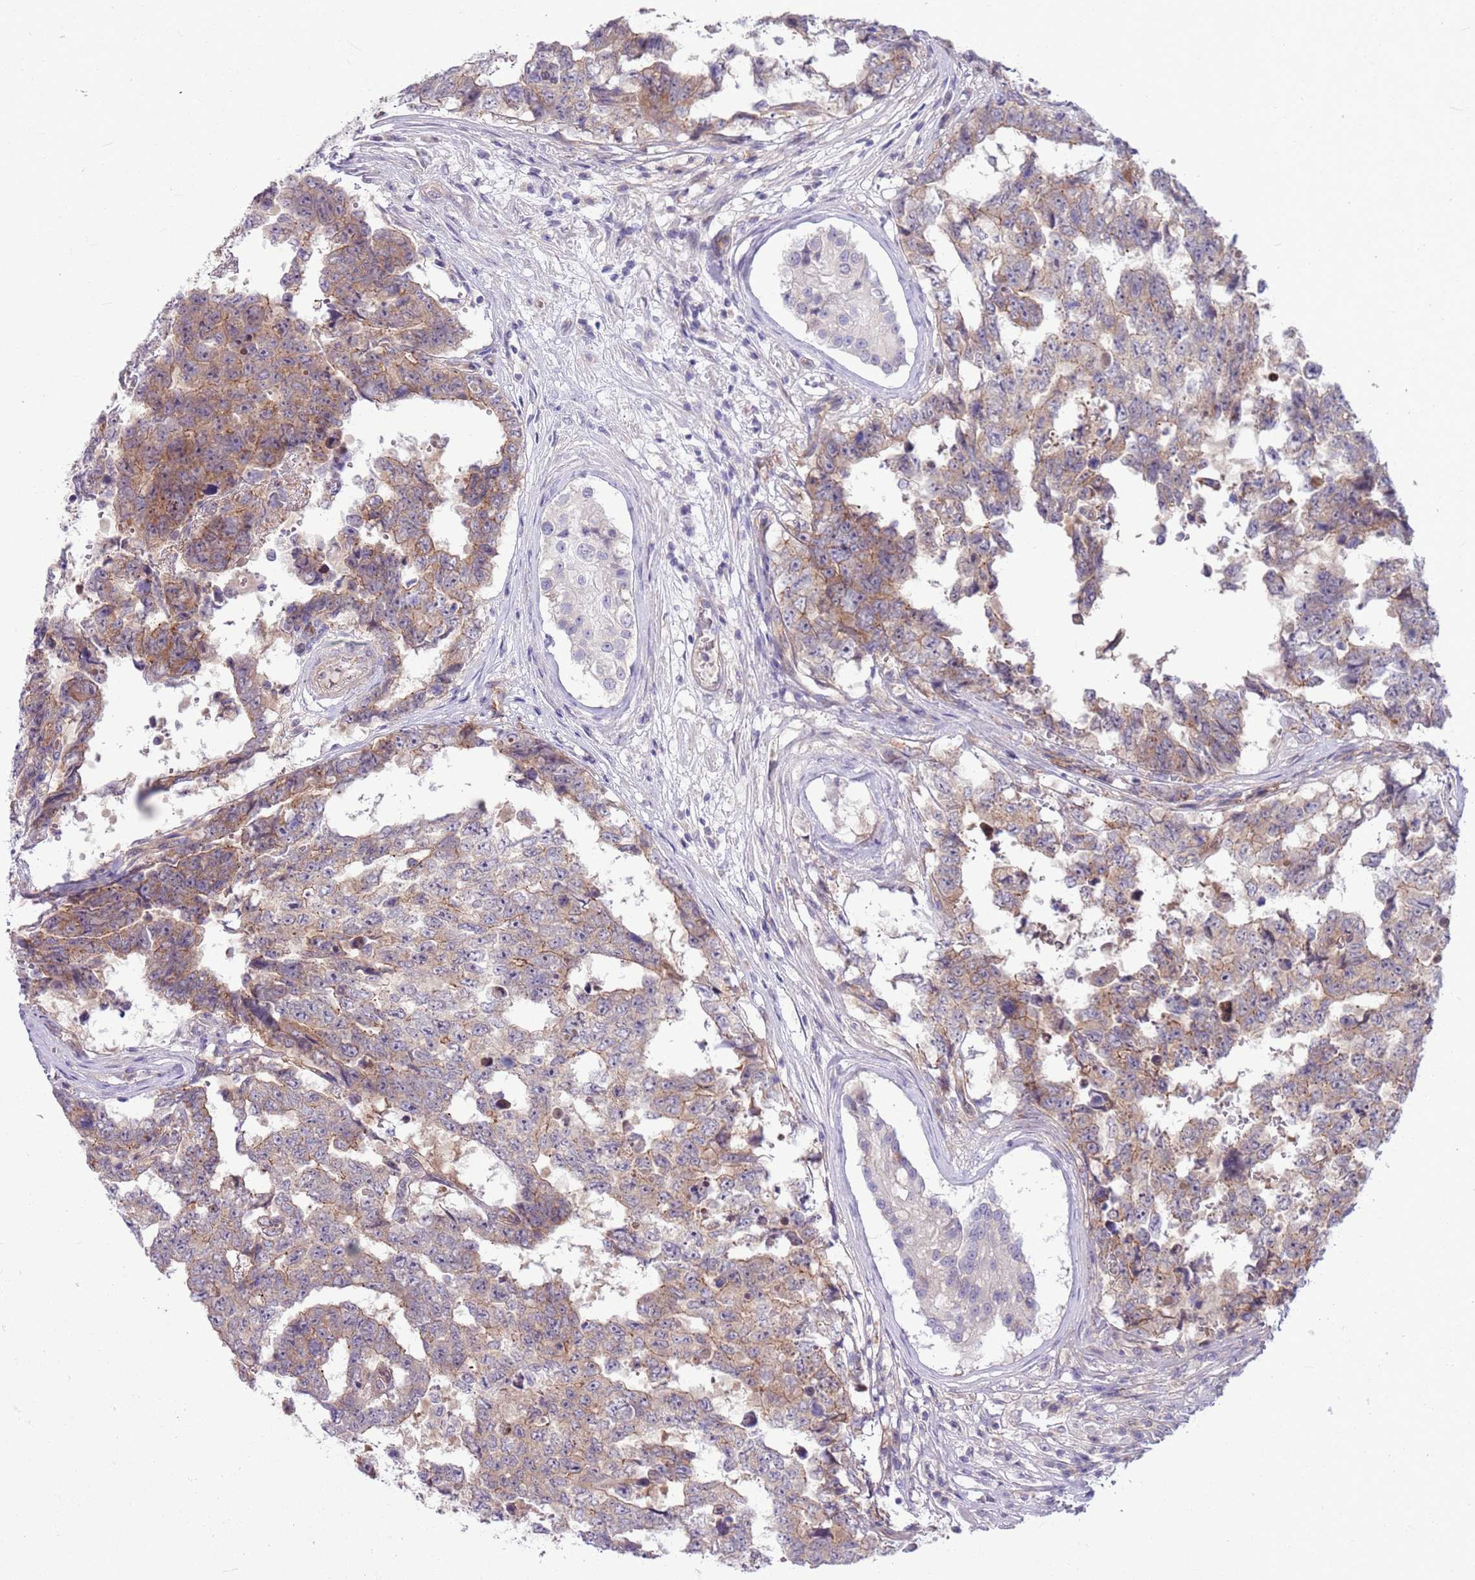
{"staining": {"intensity": "weak", "quantity": "25%-75%", "location": "cytoplasmic/membranous"}, "tissue": "testis cancer", "cell_type": "Tumor cells", "image_type": "cancer", "snomed": [{"axis": "morphology", "description": "Normal tissue, NOS"}, {"axis": "morphology", "description": "Carcinoma, Embryonal, NOS"}, {"axis": "topography", "description": "Testis"}, {"axis": "topography", "description": "Epididymis"}], "caption": "Testis cancer (embryonal carcinoma) was stained to show a protein in brown. There is low levels of weak cytoplasmic/membranous staining in about 25%-75% of tumor cells. (Brightfield microscopy of DAB IHC at high magnification).", "gene": "PARP8", "patient": {"sex": "male", "age": 25}}